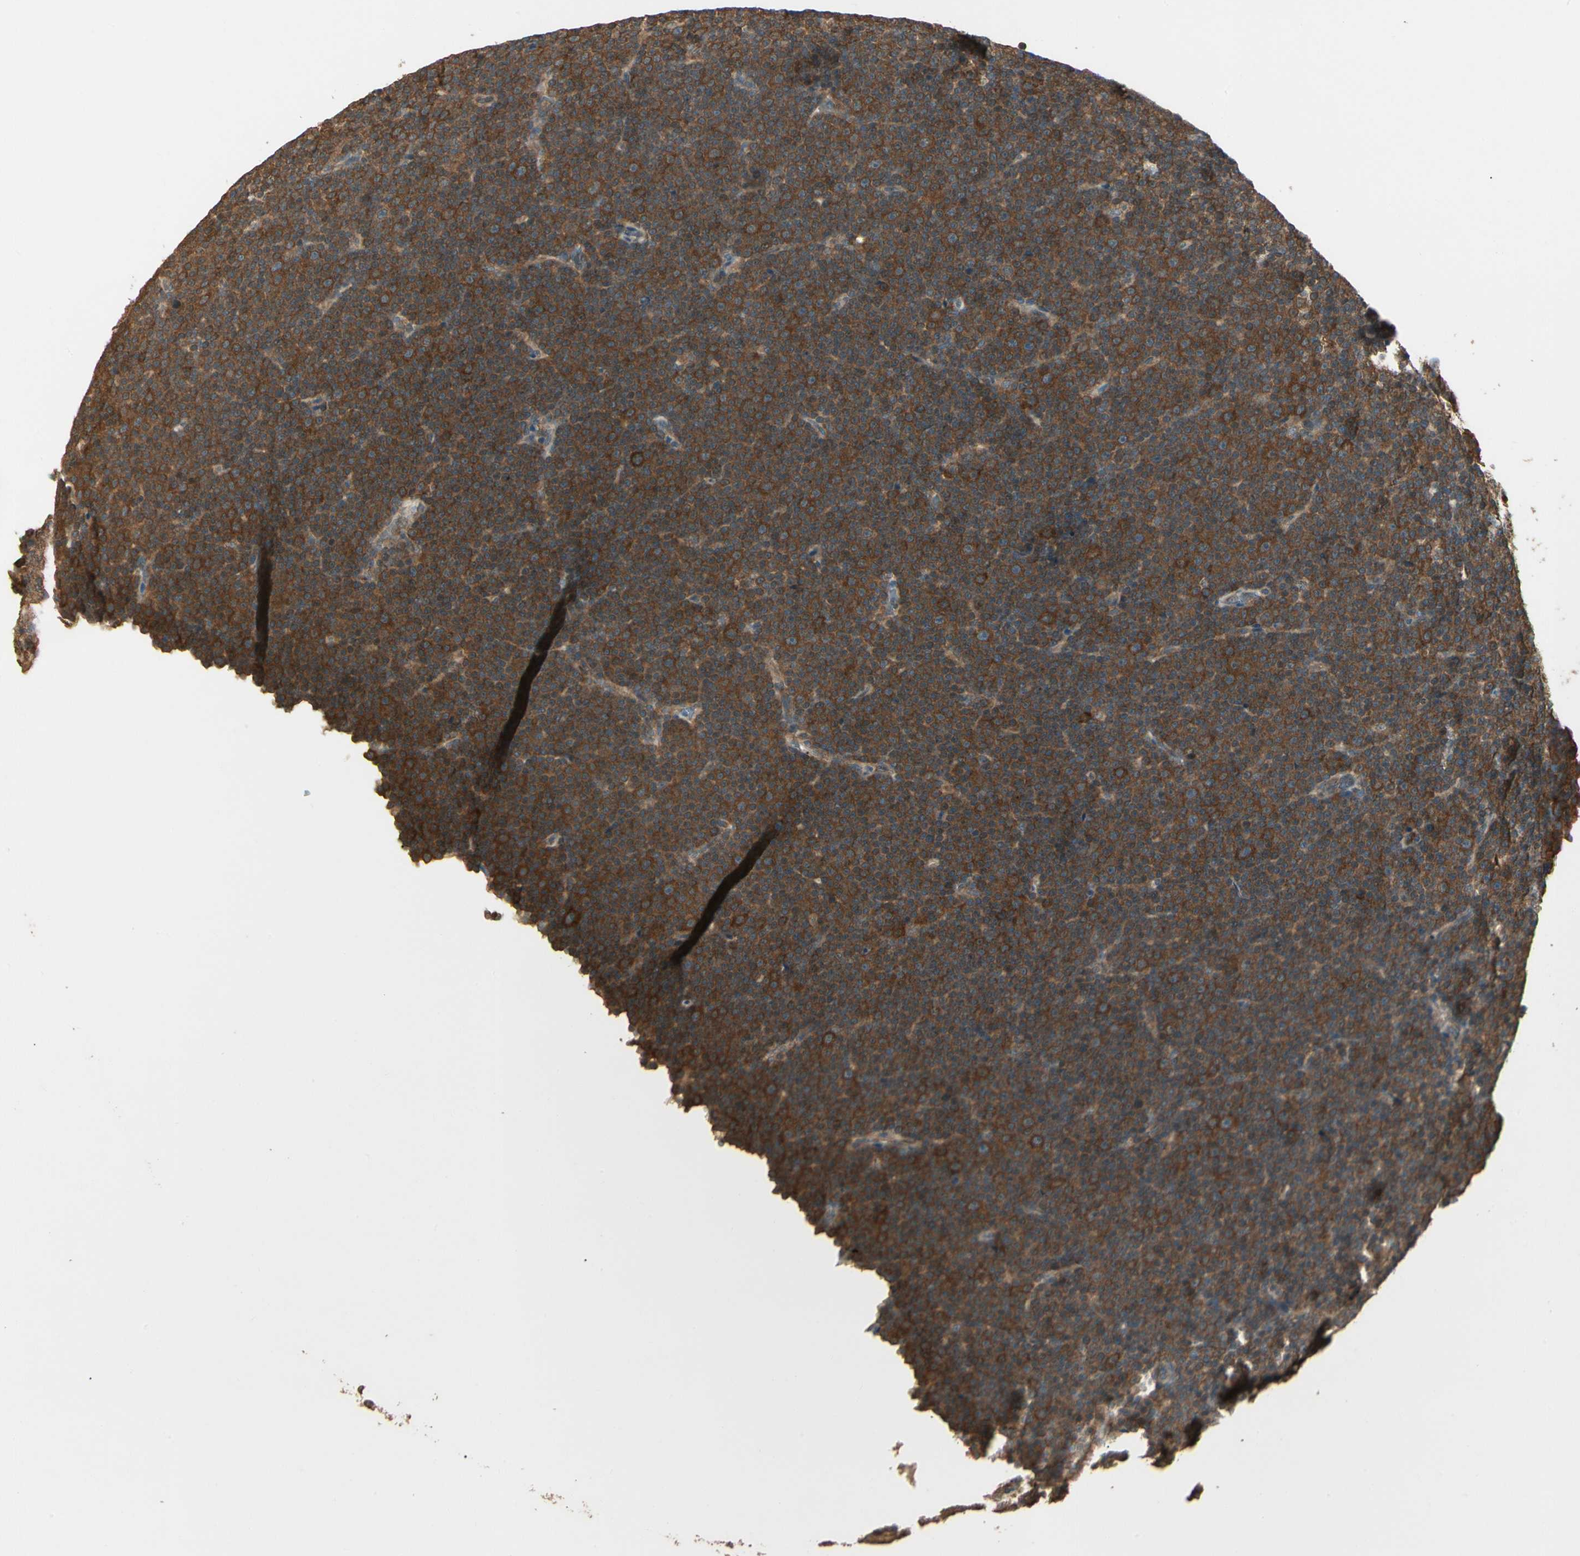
{"staining": {"intensity": "strong", "quantity": ">75%", "location": "cytoplasmic/membranous"}, "tissue": "lymphoma", "cell_type": "Tumor cells", "image_type": "cancer", "snomed": [{"axis": "morphology", "description": "Malignant lymphoma, non-Hodgkin's type, Low grade"}, {"axis": "topography", "description": "Lymph node"}], "caption": "This is an image of immunohistochemistry (IHC) staining of malignant lymphoma, non-Hodgkin's type (low-grade), which shows strong expression in the cytoplasmic/membranous of tumor cells.", "gene": "CCT7", "patient": {"sex": "female", "age": 67}}